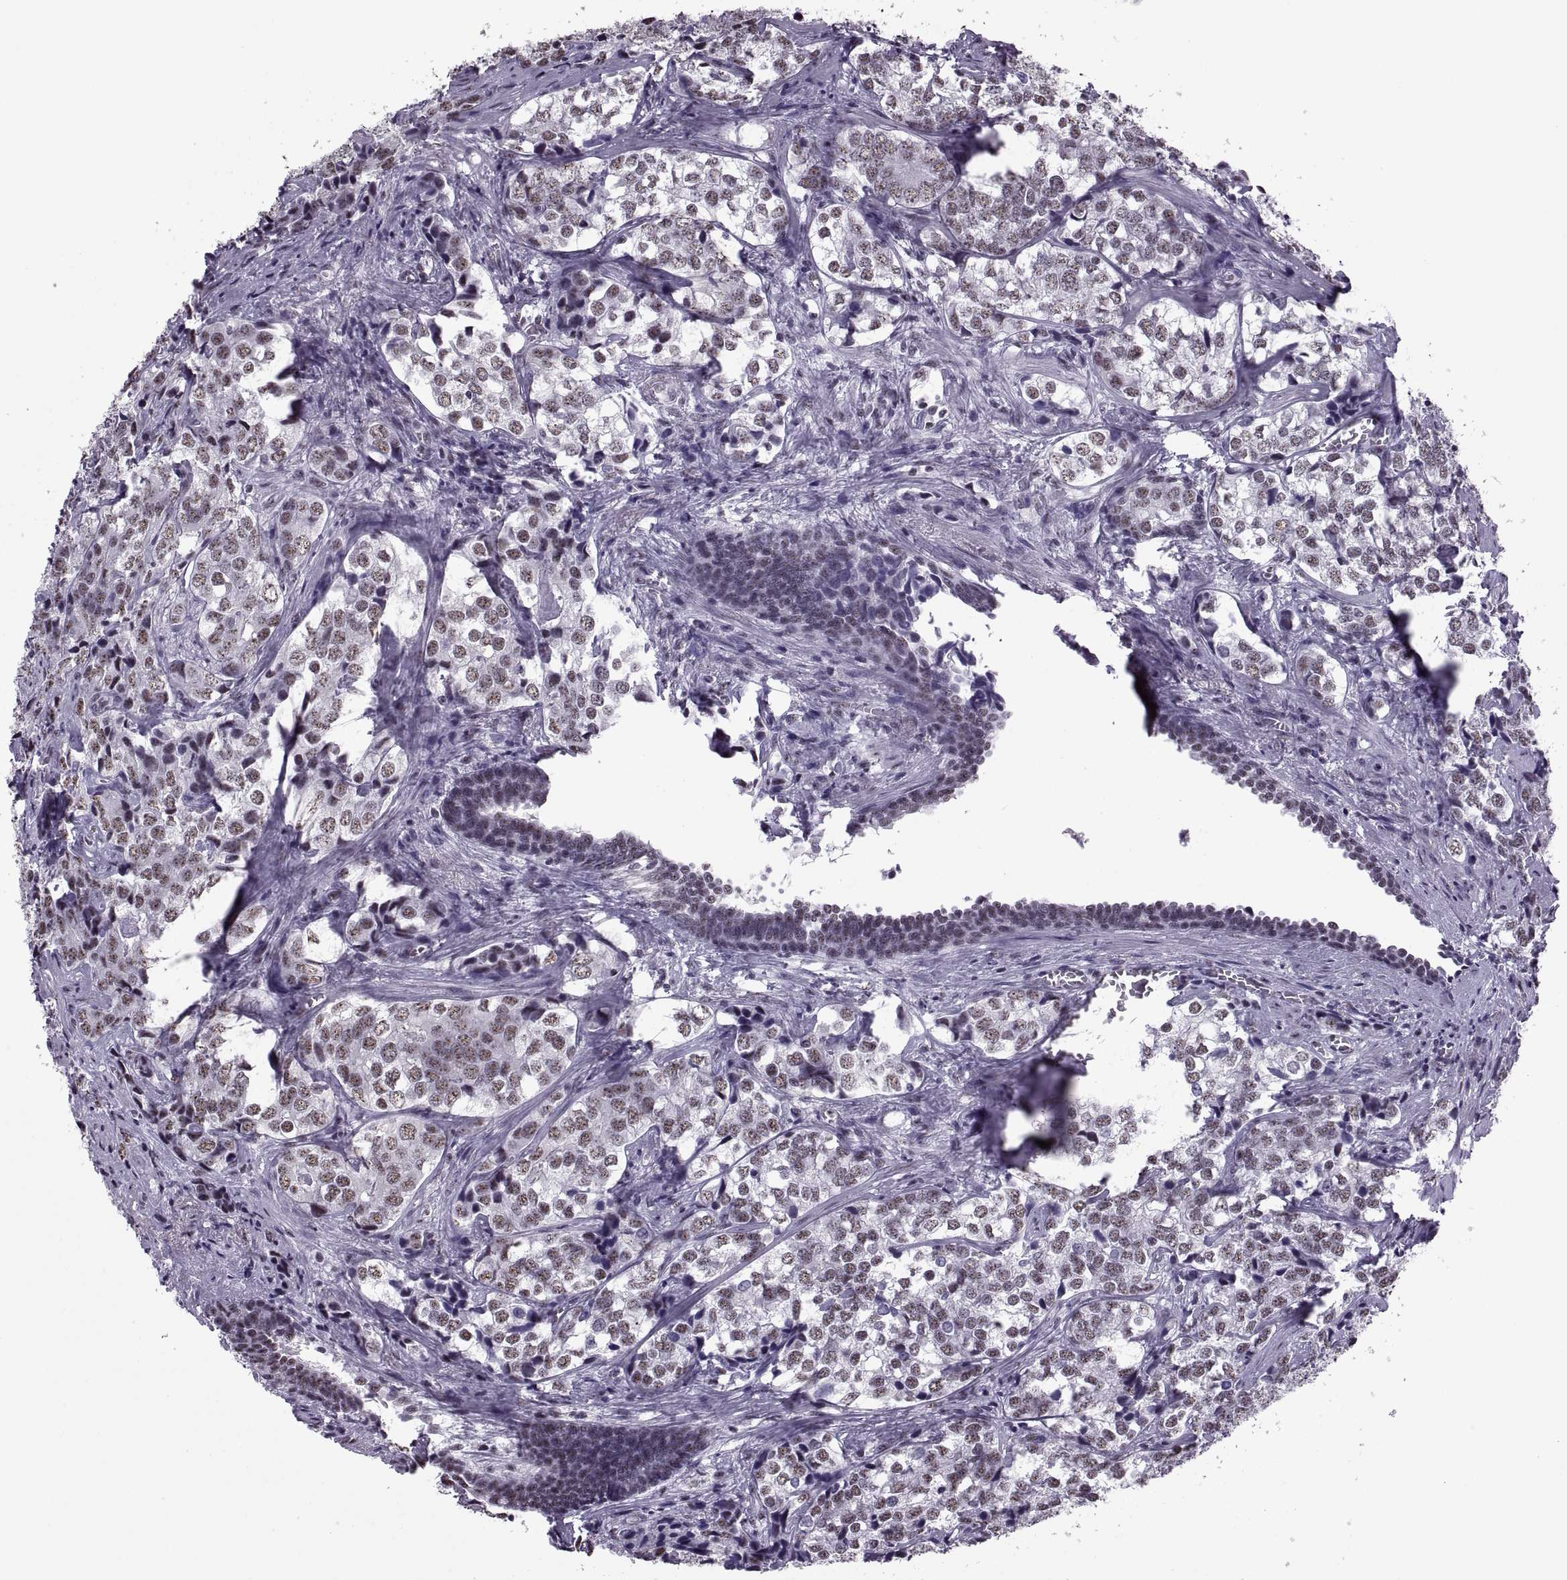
{"staining": {"intensity": "weak", "quantity": ">75%", "location": "nuclear"}, "tissue": "prostate cancer", "cell_type": "Tumor cells", "image_type": "cancer", "snomed": [{"axis": "morphology", "description": "Adenocarcinoma, NOS"}, {"axis": "topography", "description": "Prostate and seminal vesicle, NOS"}], "caption": "Protein staining by immunohistochemistry exhibits weak nuclear positivity in about >75% of tumor cells in prostate cancer (adenocarcinoma). The protein is shown in brown color, while the nuclei are stained blue.", "gene": "MAGEA4", "patient": {"sex": "male", "age": 63}}